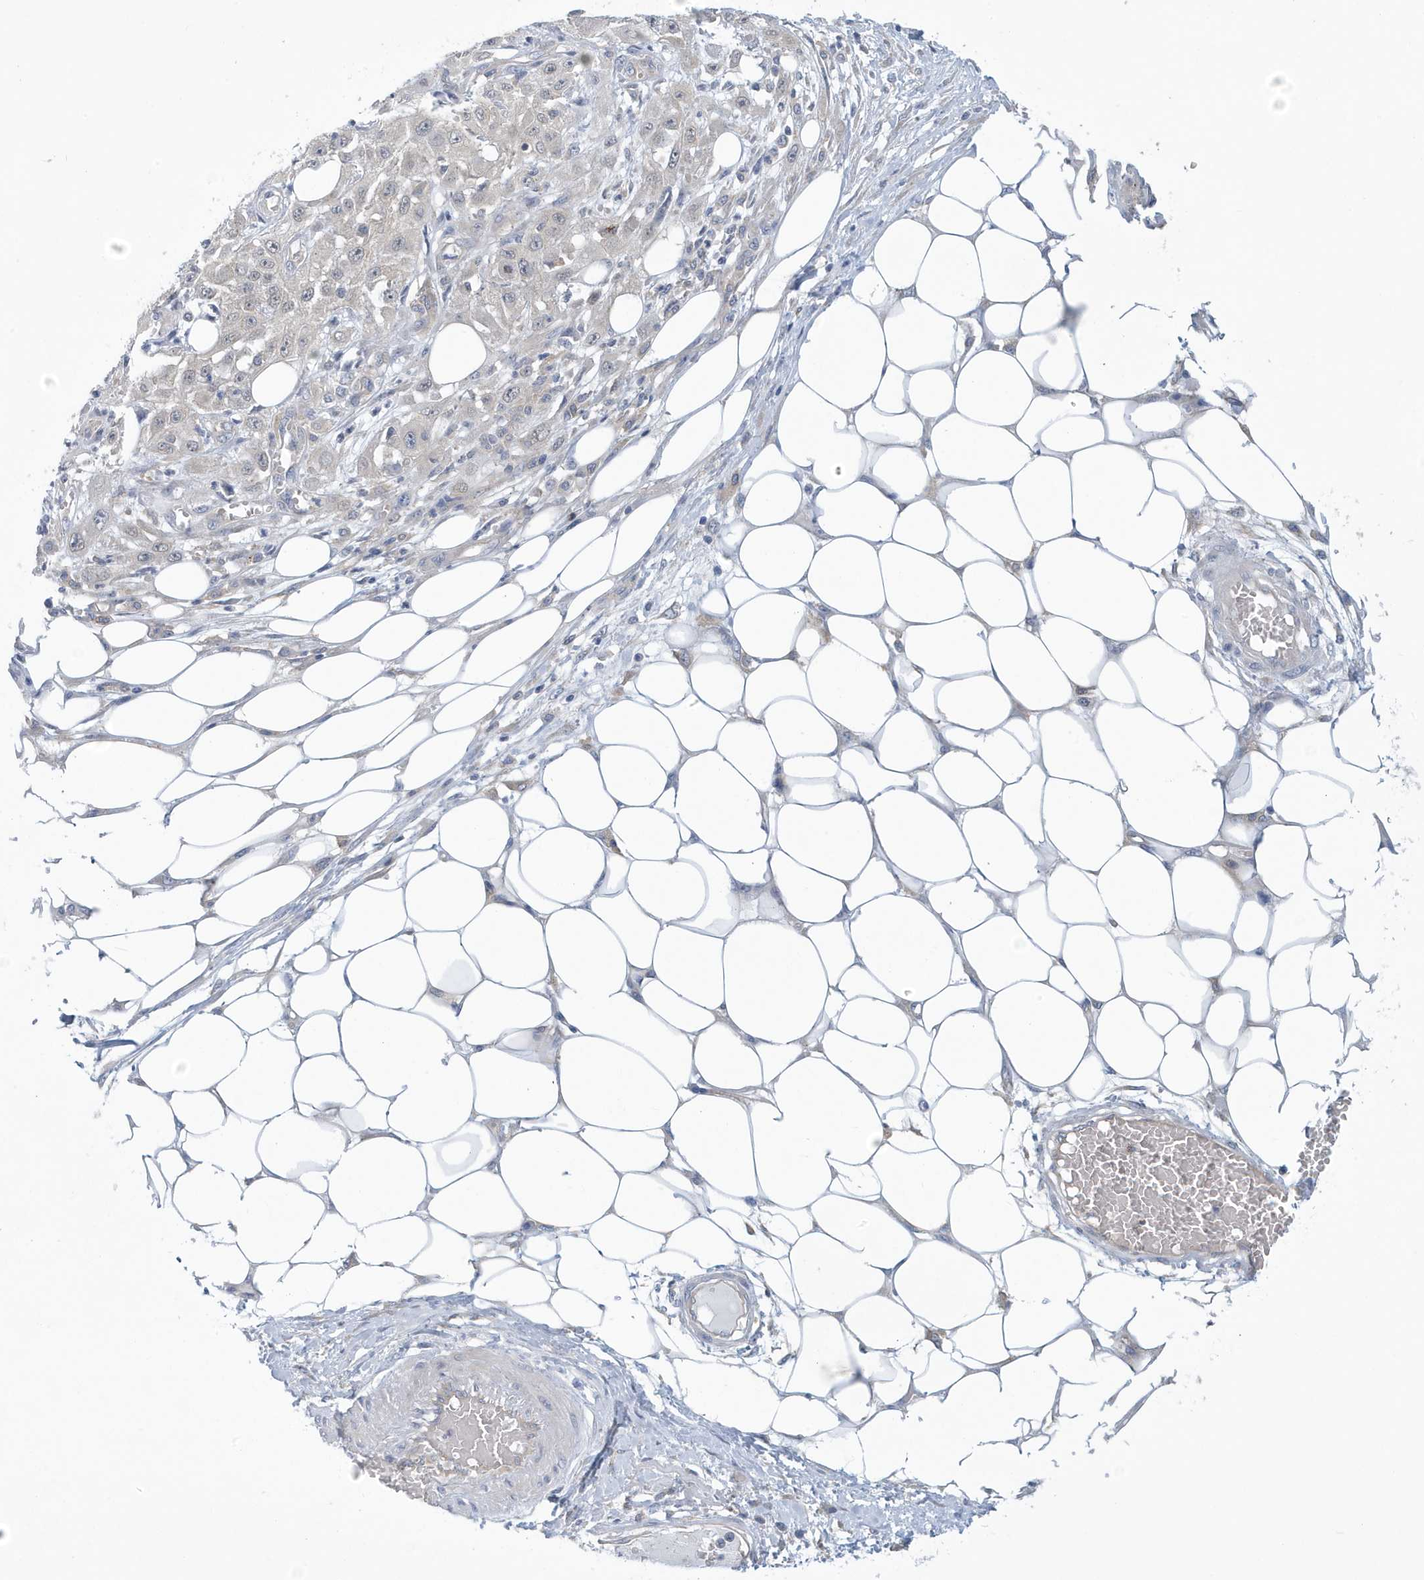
{"staining": {"intensity": "negative", "quantity": "none", "location": "none"}, "tissue": "skin cancer", "cell_type": "Tumor cells", "image_type": "cancer", "snomed": [{"axis": "morphology", "description": "Squamous cell carcinoma, NOS"}, {"axis": "morphology", "description": "Squamous cell carcinoma, metastatic, NOS"}, {"axis": "topography", "description": "Skin"}, {"axis": "topography", "description": "Lymph node"}], "caption": "Protein analysis of skin cancer shows no significant expression in tumor cells.", "gene": "VTA1", "patient": {"sex": "male", "age": 75}}